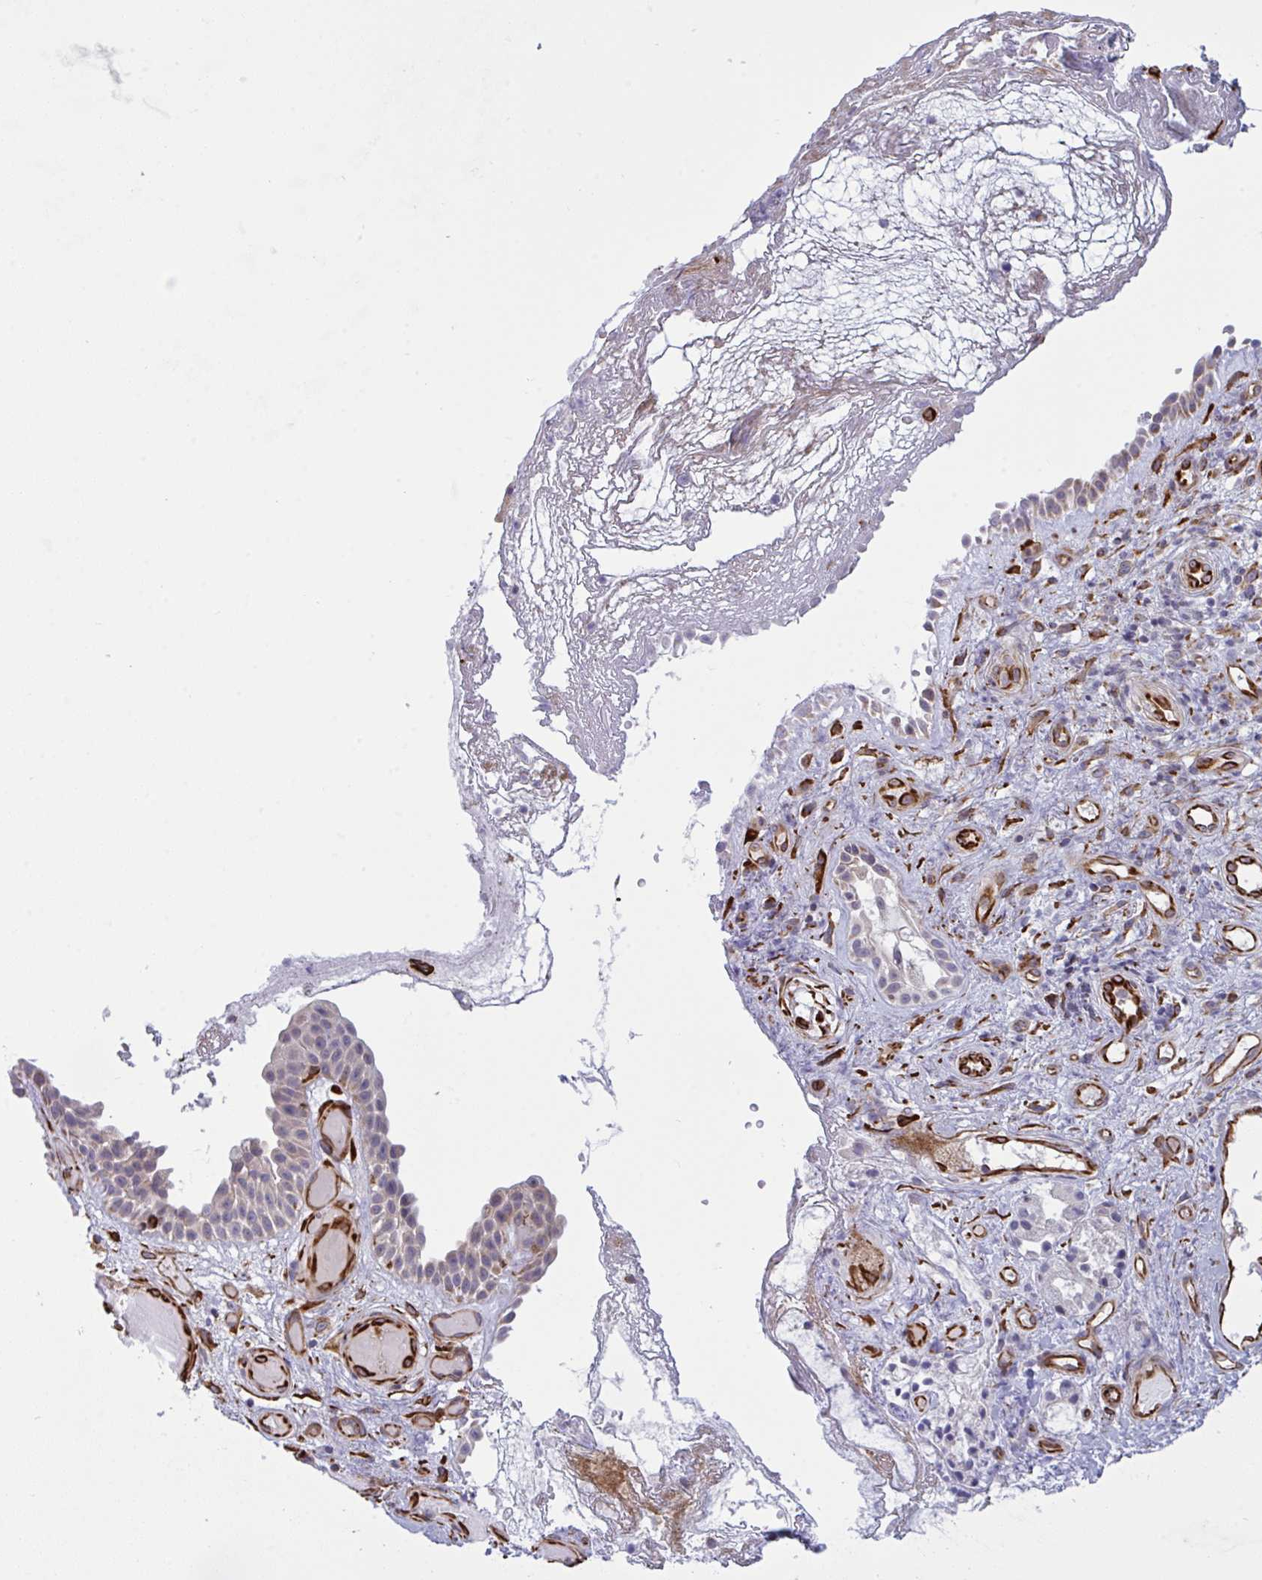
{"staining": {"intensity": "negative", "quantity": "none", "location": "none"}, "tissue": "nasopharynx", "cell_type": "Respiratory epithelial cells", "image_type": "normal", "snomed": [{"axis": "morphology", "description": "Normal tissue, NOS"}, {"axis": "morphology", "description": "Inflammation, NOS"}, {"axis": "topography", "description": "Nasopharynx"}], "caption": "The histopathology image displays no staining of respiratory epithelial cells in benign nasopharynx. Nuclei are stained in blue.", "gene": "DCBLD1", "patient": {"sex": "male", "age": 54}}